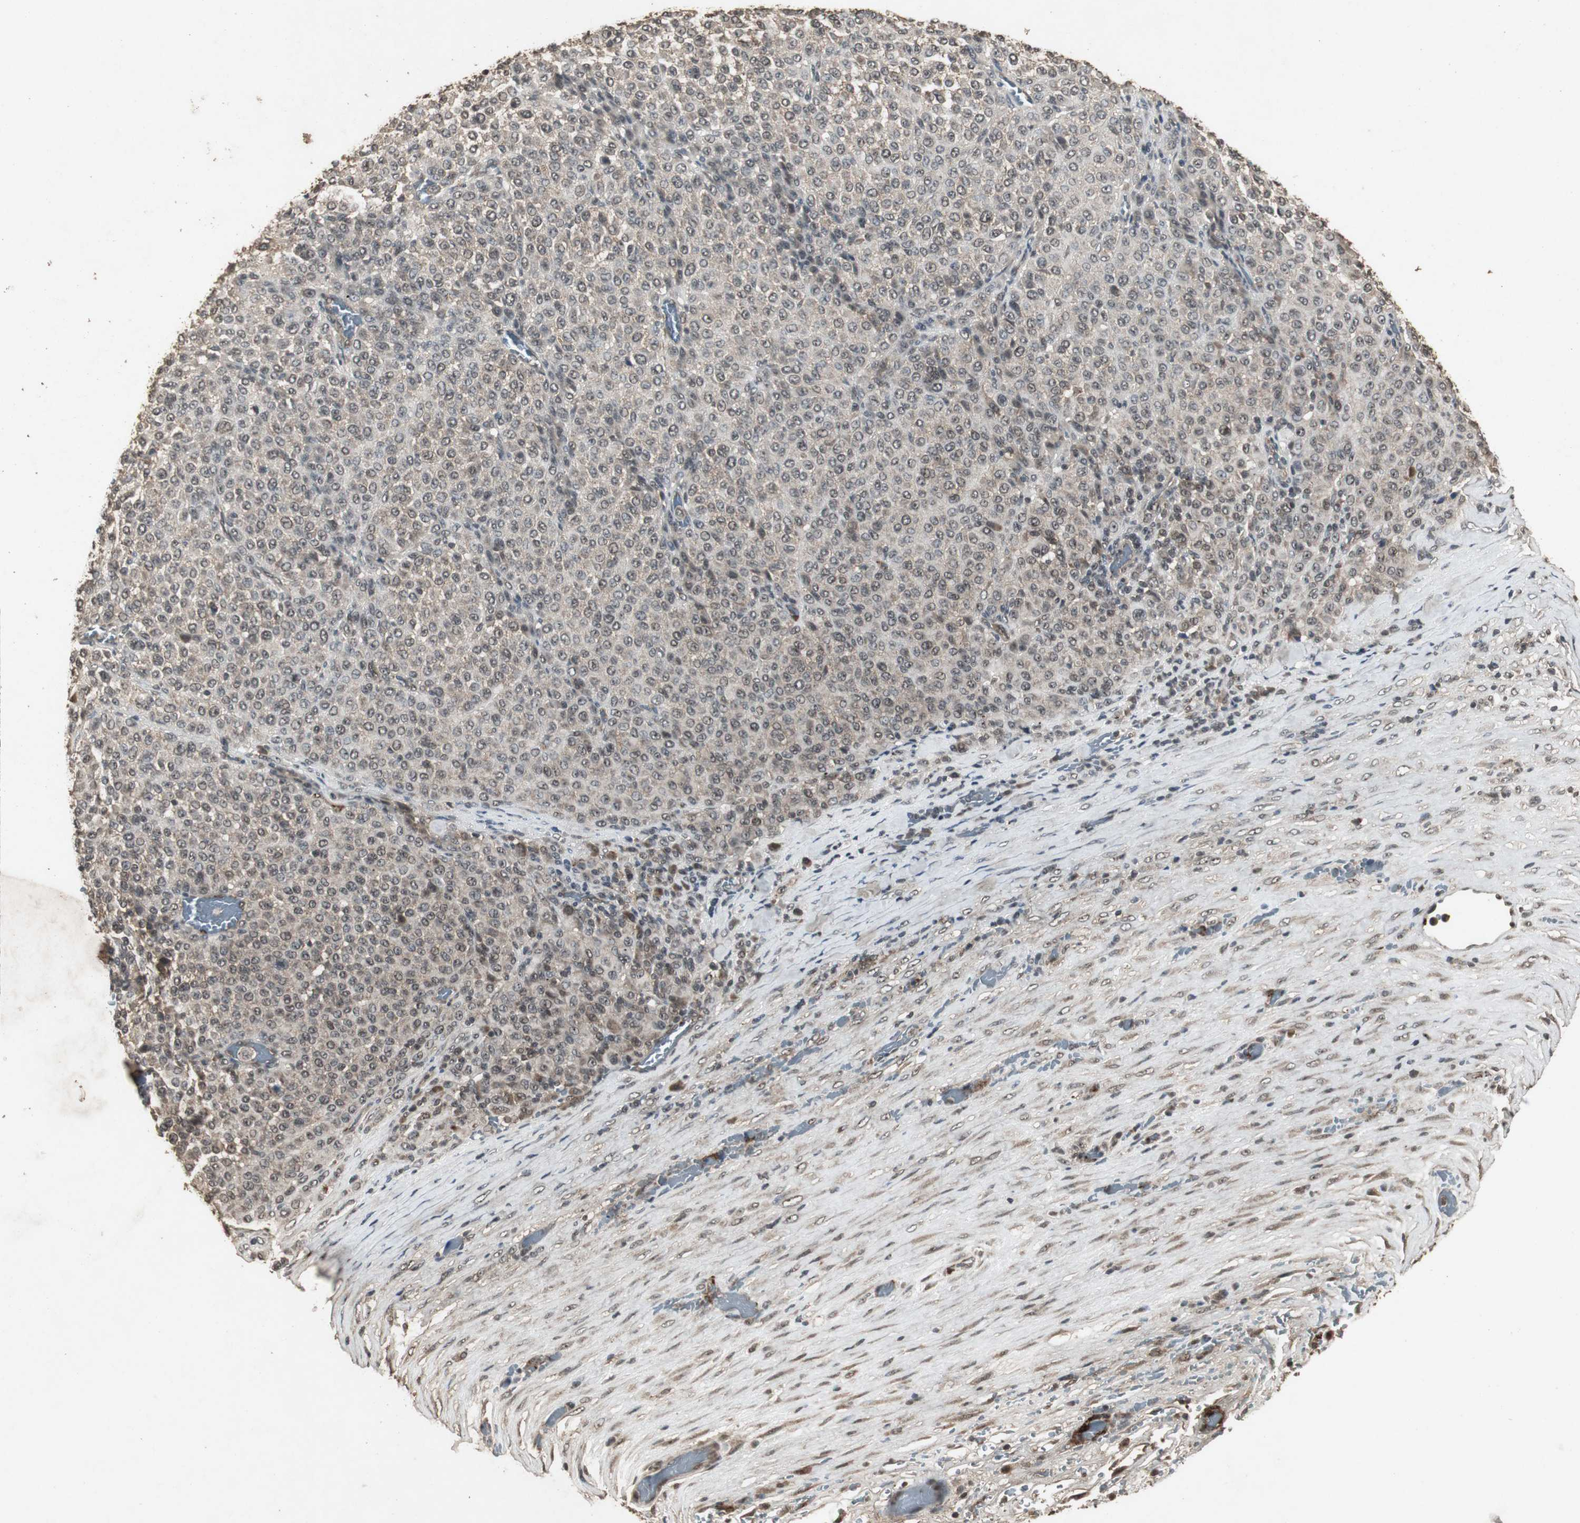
{"staining": {"intensity": "weak", "quantity": ">75%", "location": "cytoplasmic/membranous,nuclear"}, "tissue": "melanoma", "cell_type": "Tumor cells", "image_type": "cancer", "snomed": [{"axis": "morphology", "description": "Malignant melanoma, Metastatic site"}, {"axis": "topography", "description": "Pancreas"}], "caption": "Malignant melanoma (metastatic site) stained with DAB (3,3'-diaminobenzidine) immunohistochemistry reveals low levels of weak cytoplasmic/membranous and nuclear staining in approximately >75% of tumor cells. Nuclei are stained in blue.", "gene": "EMX1", "patient": {"sex": "female", "age": 30}}